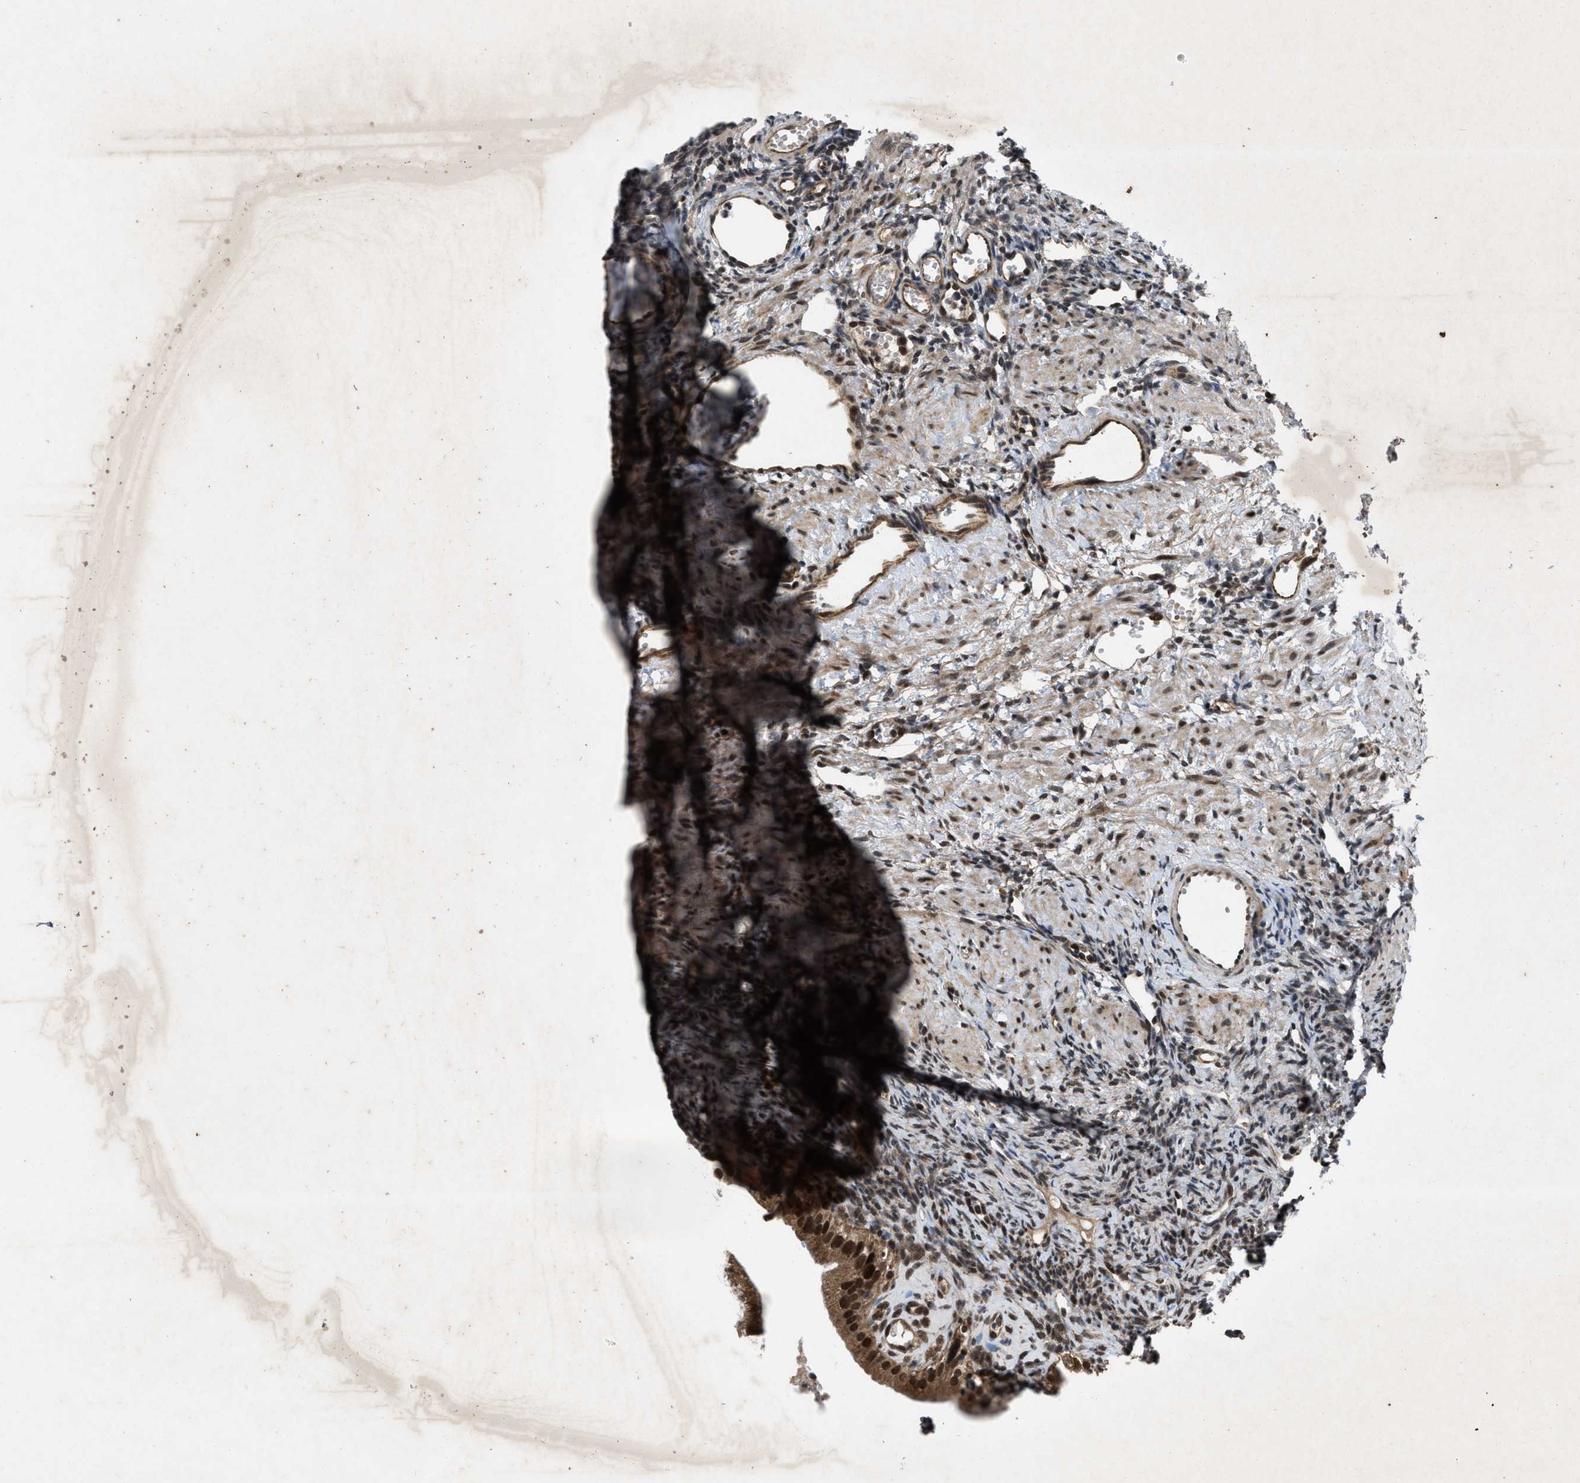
{"staining": {"intensity": "moderate", "quantity": ">75%", "location": "cytoplasmic/membranous,nuclear"}, "tissue": "ovary", "cell_type": "Follicle cells", "image_type": "normal", "snomed": [{"axis": "morphology", "description": "Normal tissue, NOS"}, {"axis": "topography", "description": "Ovary"}], "caption": "DAB (3,3'-diaminobenzidine) immunohistochemical staining of benign human ovary demonstrates moderate cytoplasmic/membranous,nuclear protein positivity in approximately >75% of follicle cells.", "gene": "ZNHIT1", "patient": {"sex": "female", "age": 33}}